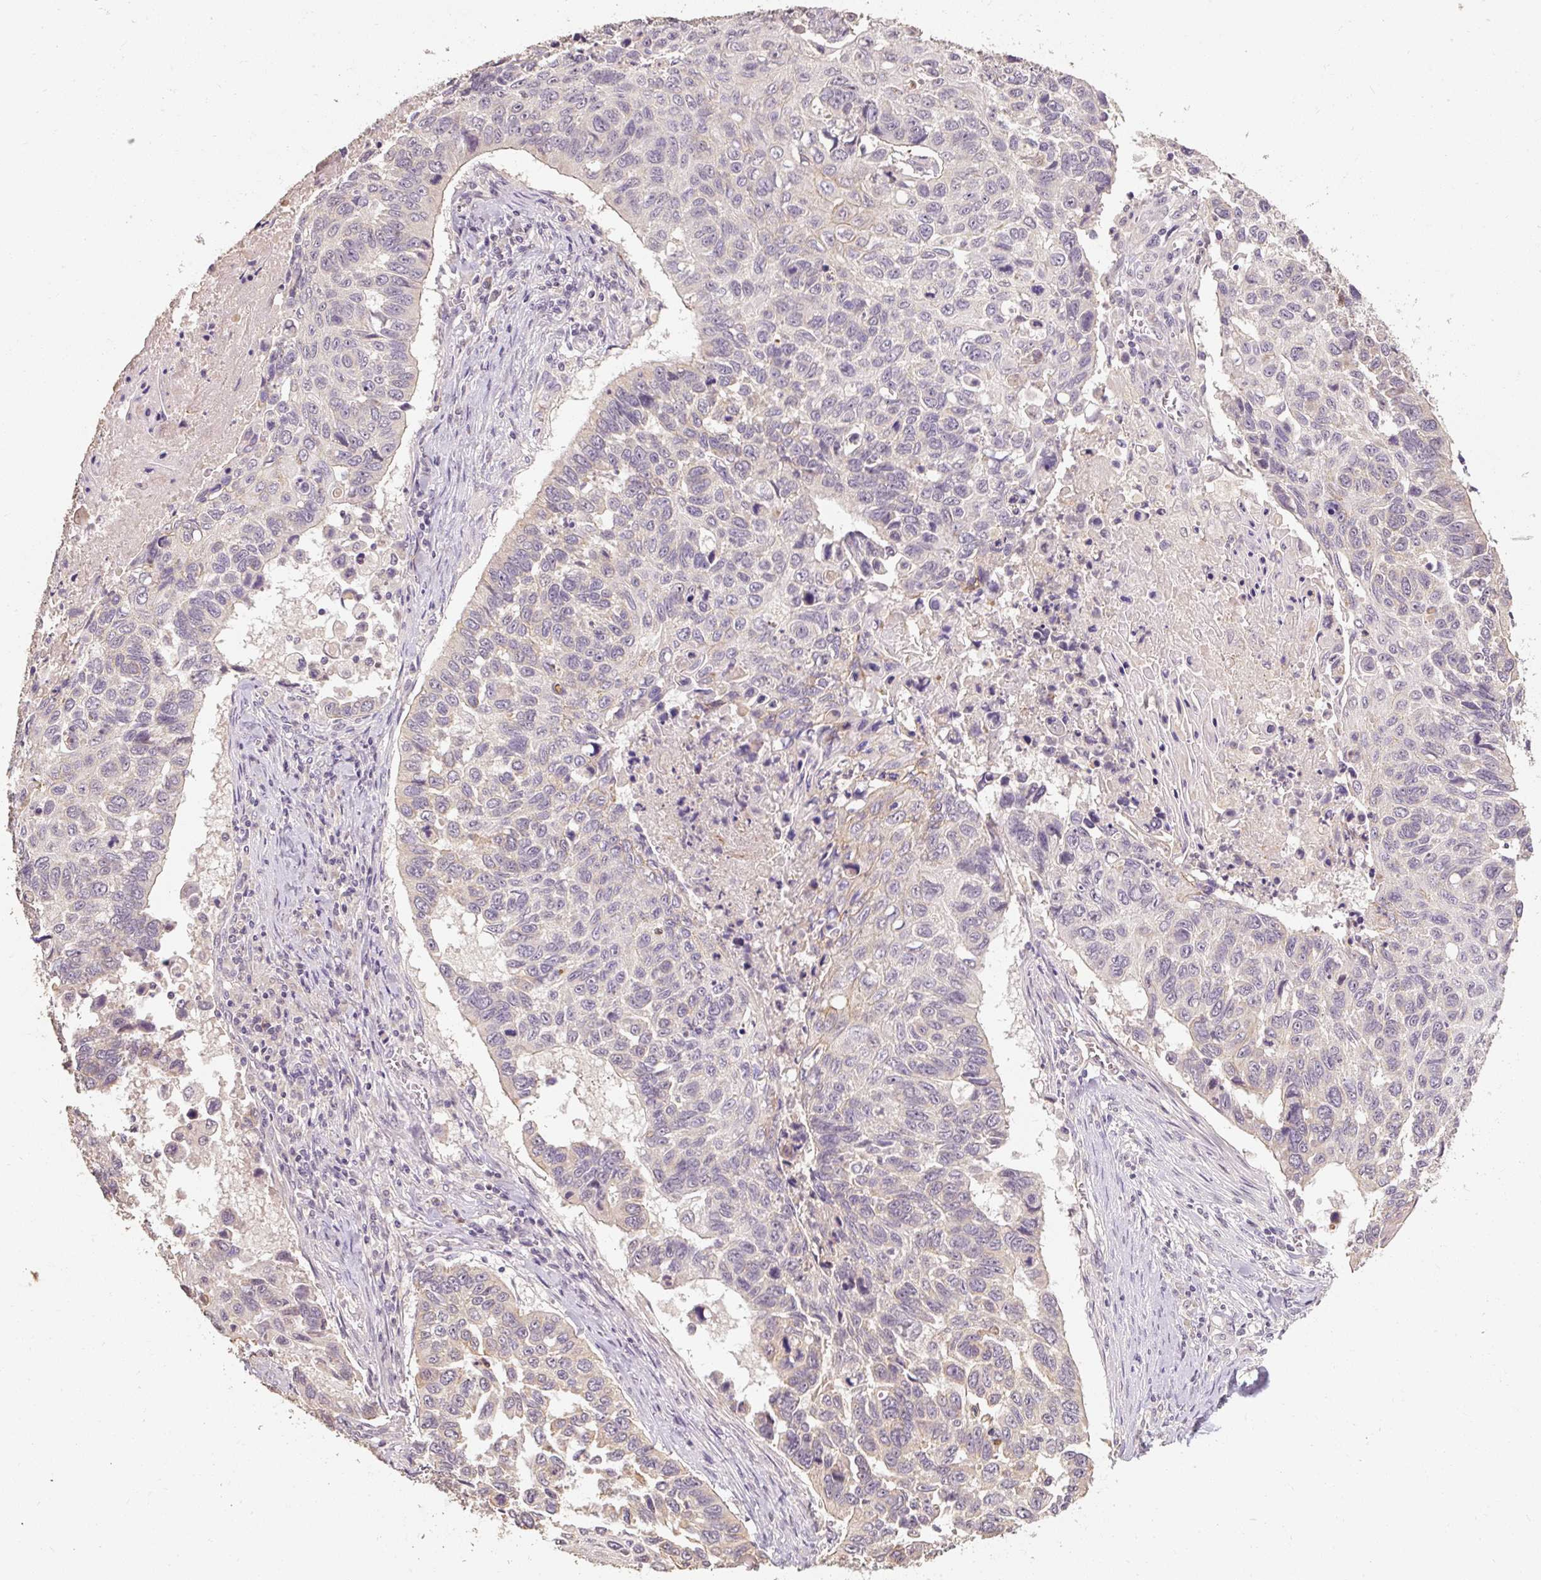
{"staining": {"intensity": "negative", "quantity": "none", "location": "none"}, "tissue": "lung cancer", "cell_type": "Tumor cells", "image_type": "cancer", "snomed": [{"axis": "morphology", "description": "Squamous cell carcinoma, NOS"}, {"axis": "topography", "description": "Lung"}], "caption": "Immunohistochemistry (IHC) micrograph of lung squamous cell carcinoma stained for a protein (brown), which displays no positivity in tumor cells.", "gene": "CFAP65", "patient": {"sex": "male", "age": 62}}